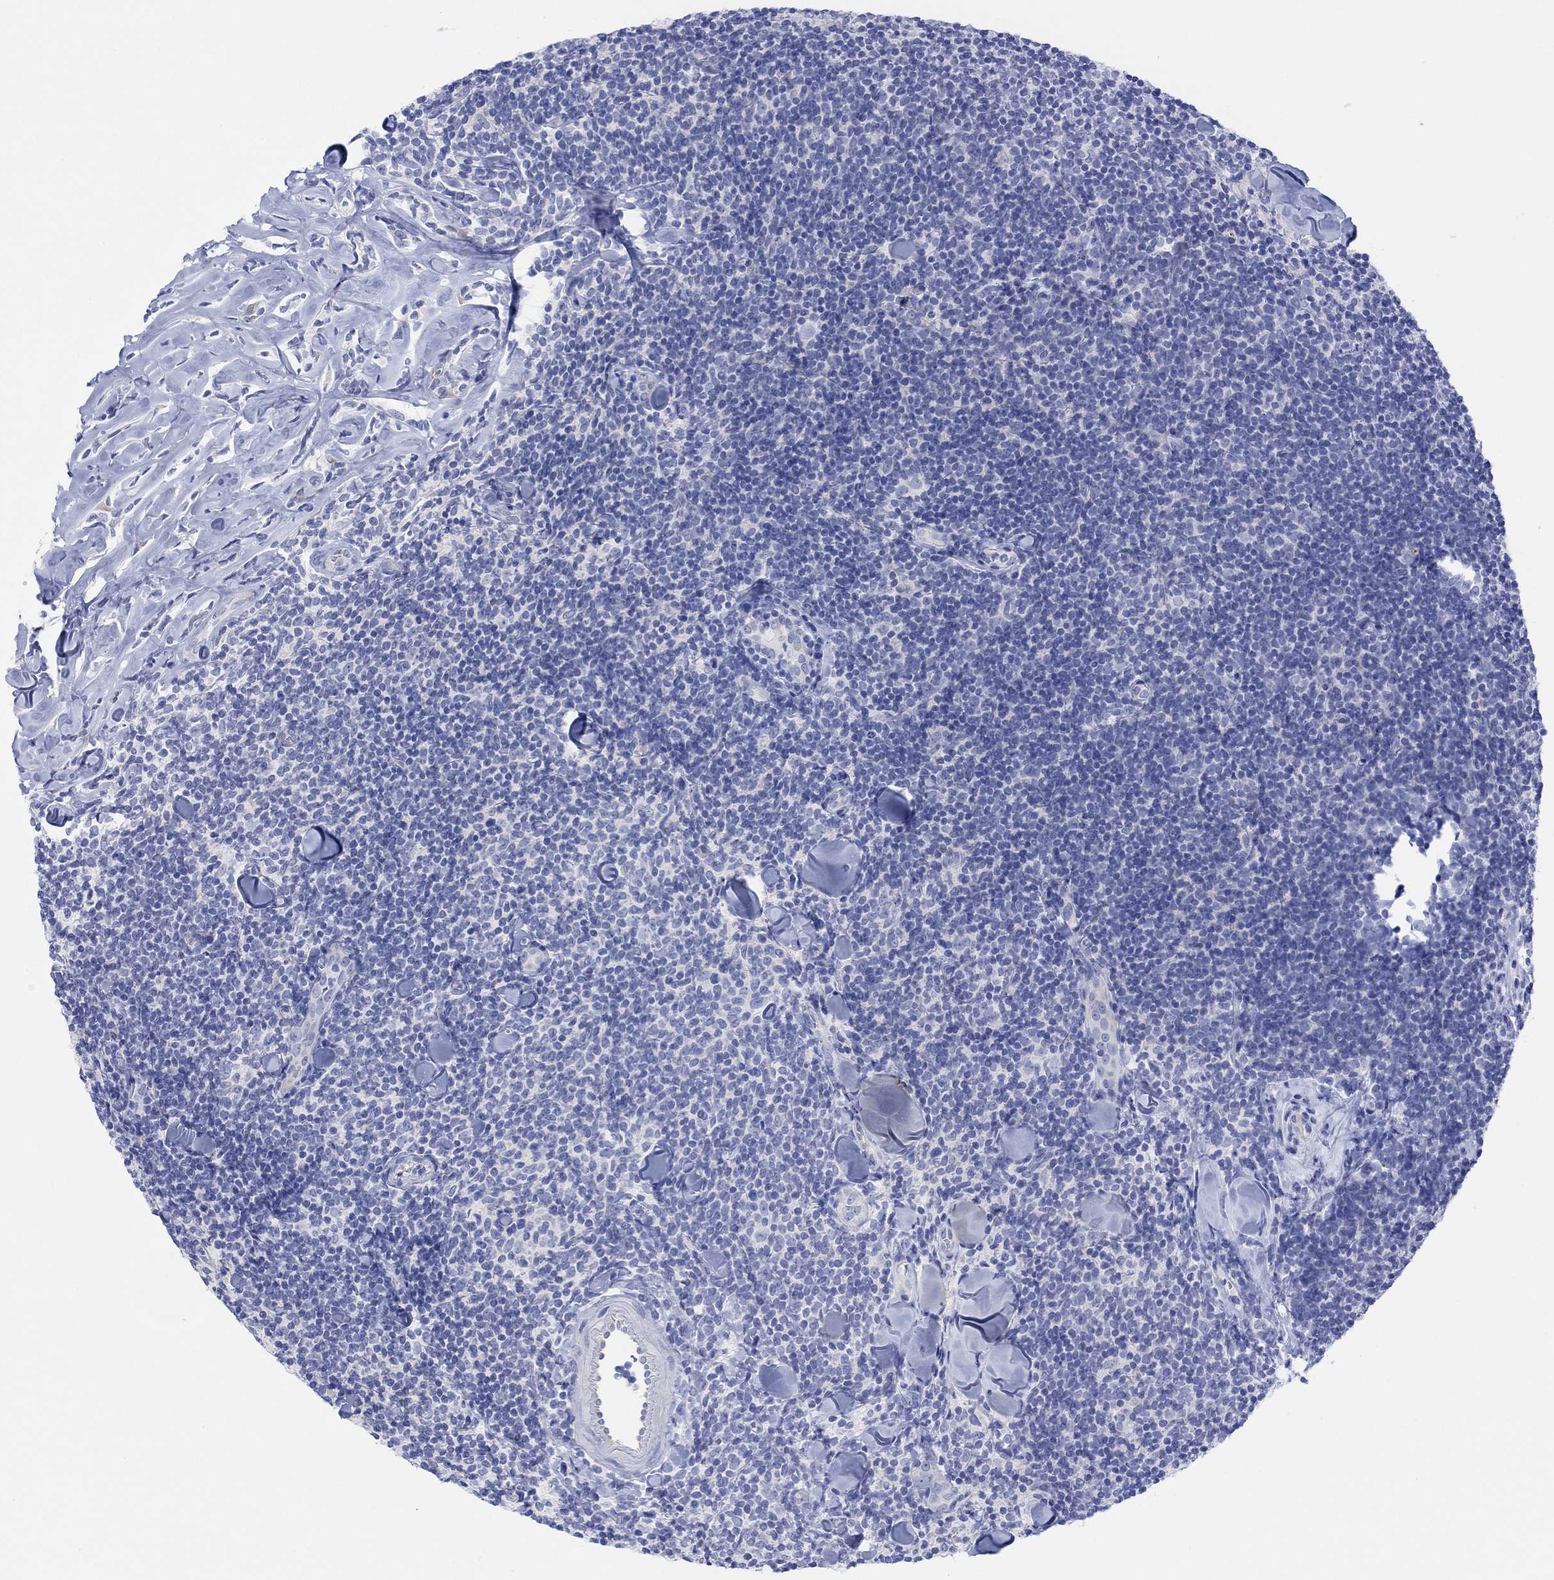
{"staining": {"intensity": "negative", "quantity": "none", "location": "none"}, "tissue": "lymphoma", "cell_type": "Tumor cells", "image_type": "cancer", "snomed": [{"axis": "morphology", "description": "Malignant lymphoma, non-Hodgkin's type, Low grade"}, {"axis": "topography", "description": "Lymph node"}], "caption": "Immunohistochemical staining of human low-grade malignant lymphoma, non-Hodgkin's type reveals no significant positivity in tumor cells.", "gene": "GNG13", "patient": {"sex": "female", "age": 56}}